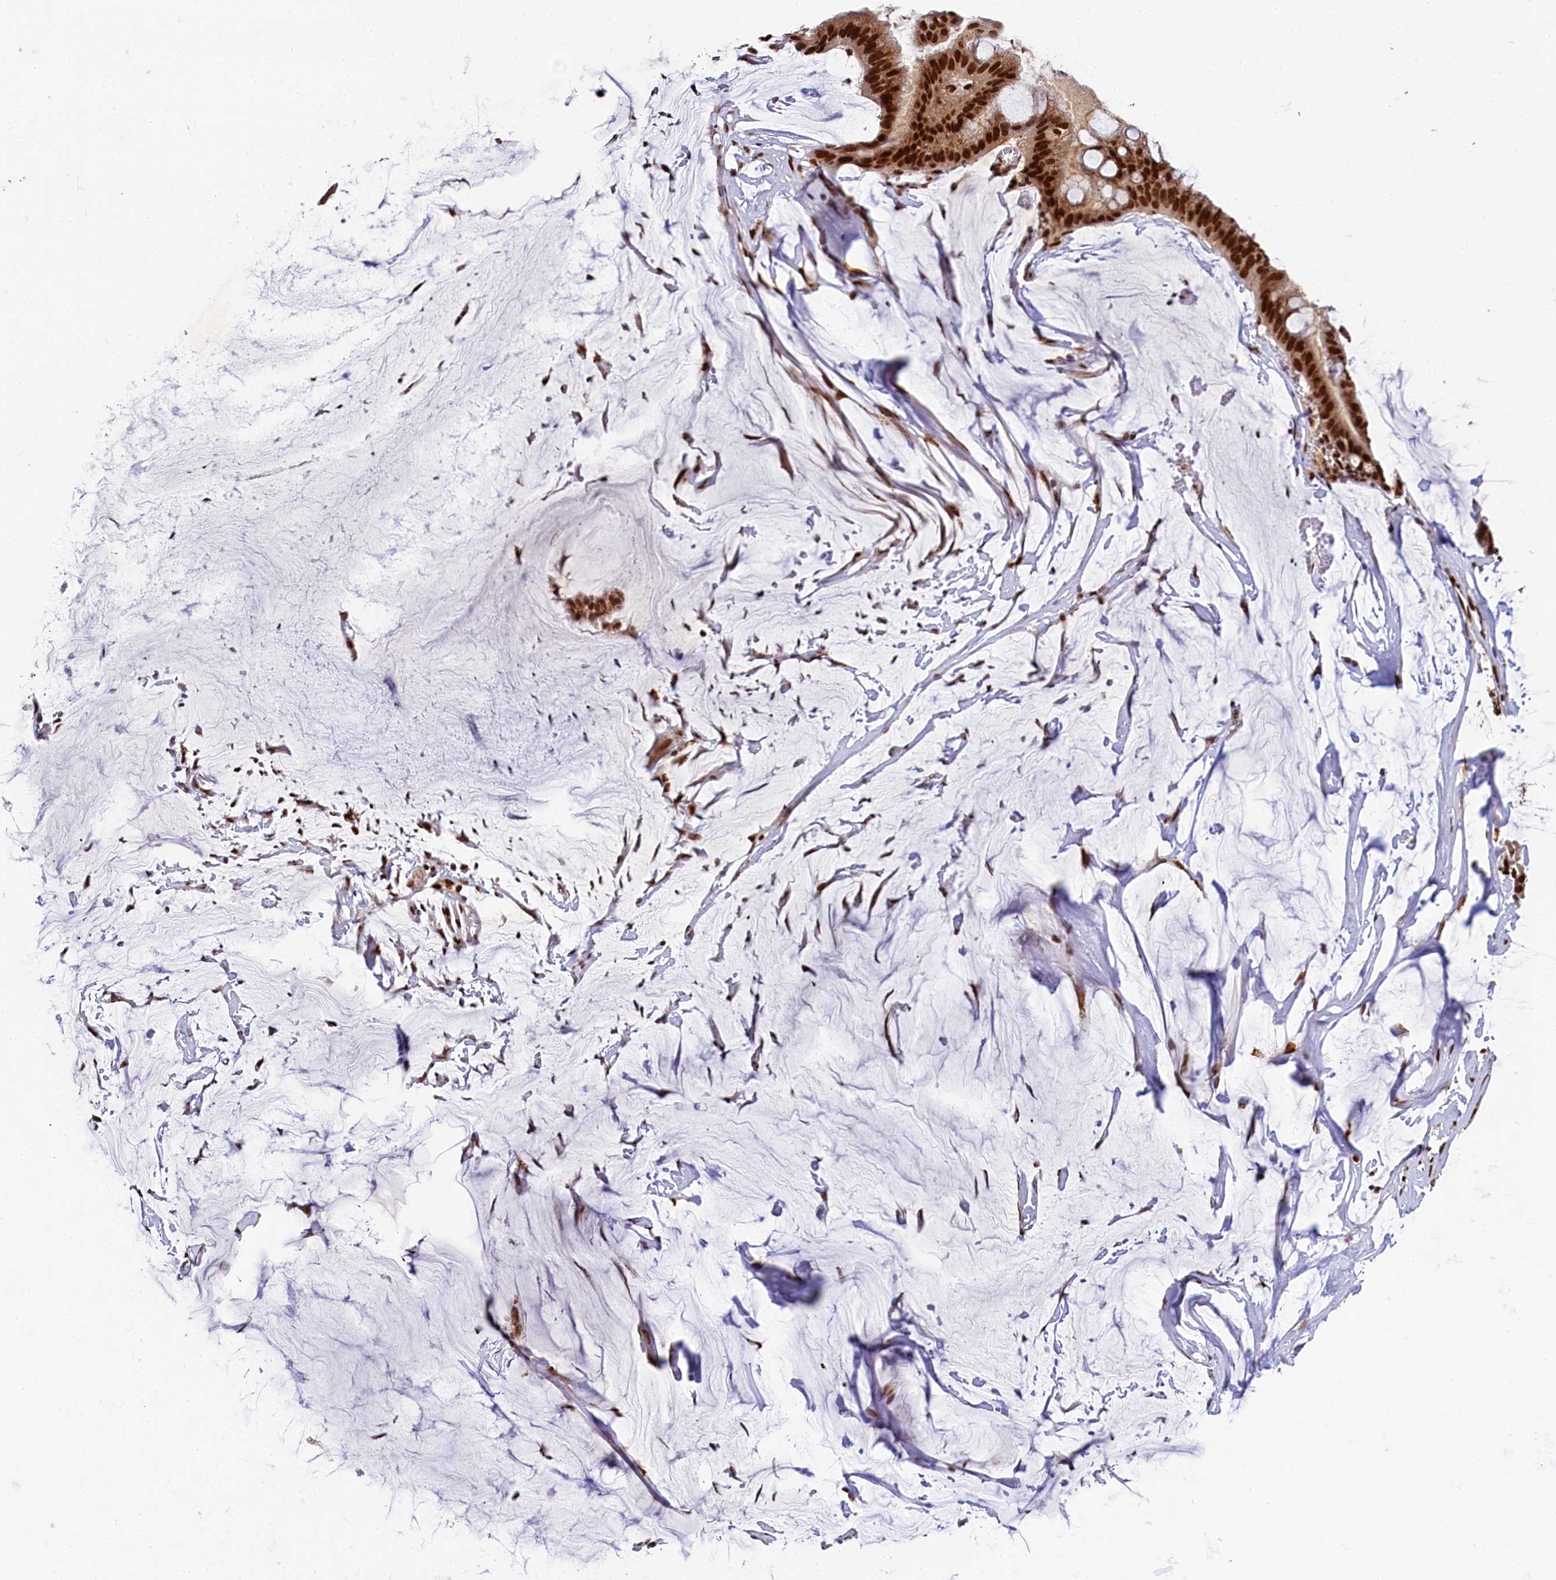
{"staining": {"intensity": "strong", "quantity": ">75%", "location": "nuclear"}, "tissue": "ovarian cancer", "cell_type": "Tumor cells", "image_type": "cancer", "snomed": [{"axis": "morphology", "description": "Cystadenocarcinoma, mucinous, NOS"}, {"axis": "topography", "description": "Ovary"}], "caption": "A brown stain shows strong nuclear positivity of a protein in mucinous cystadenocarcinoma (ovarian) tumor cells. (DAB IHC with brightfield microscopy, high magnification).", "gene": "PPHLN1", "patient": {"sex": "female", "age": 73}}